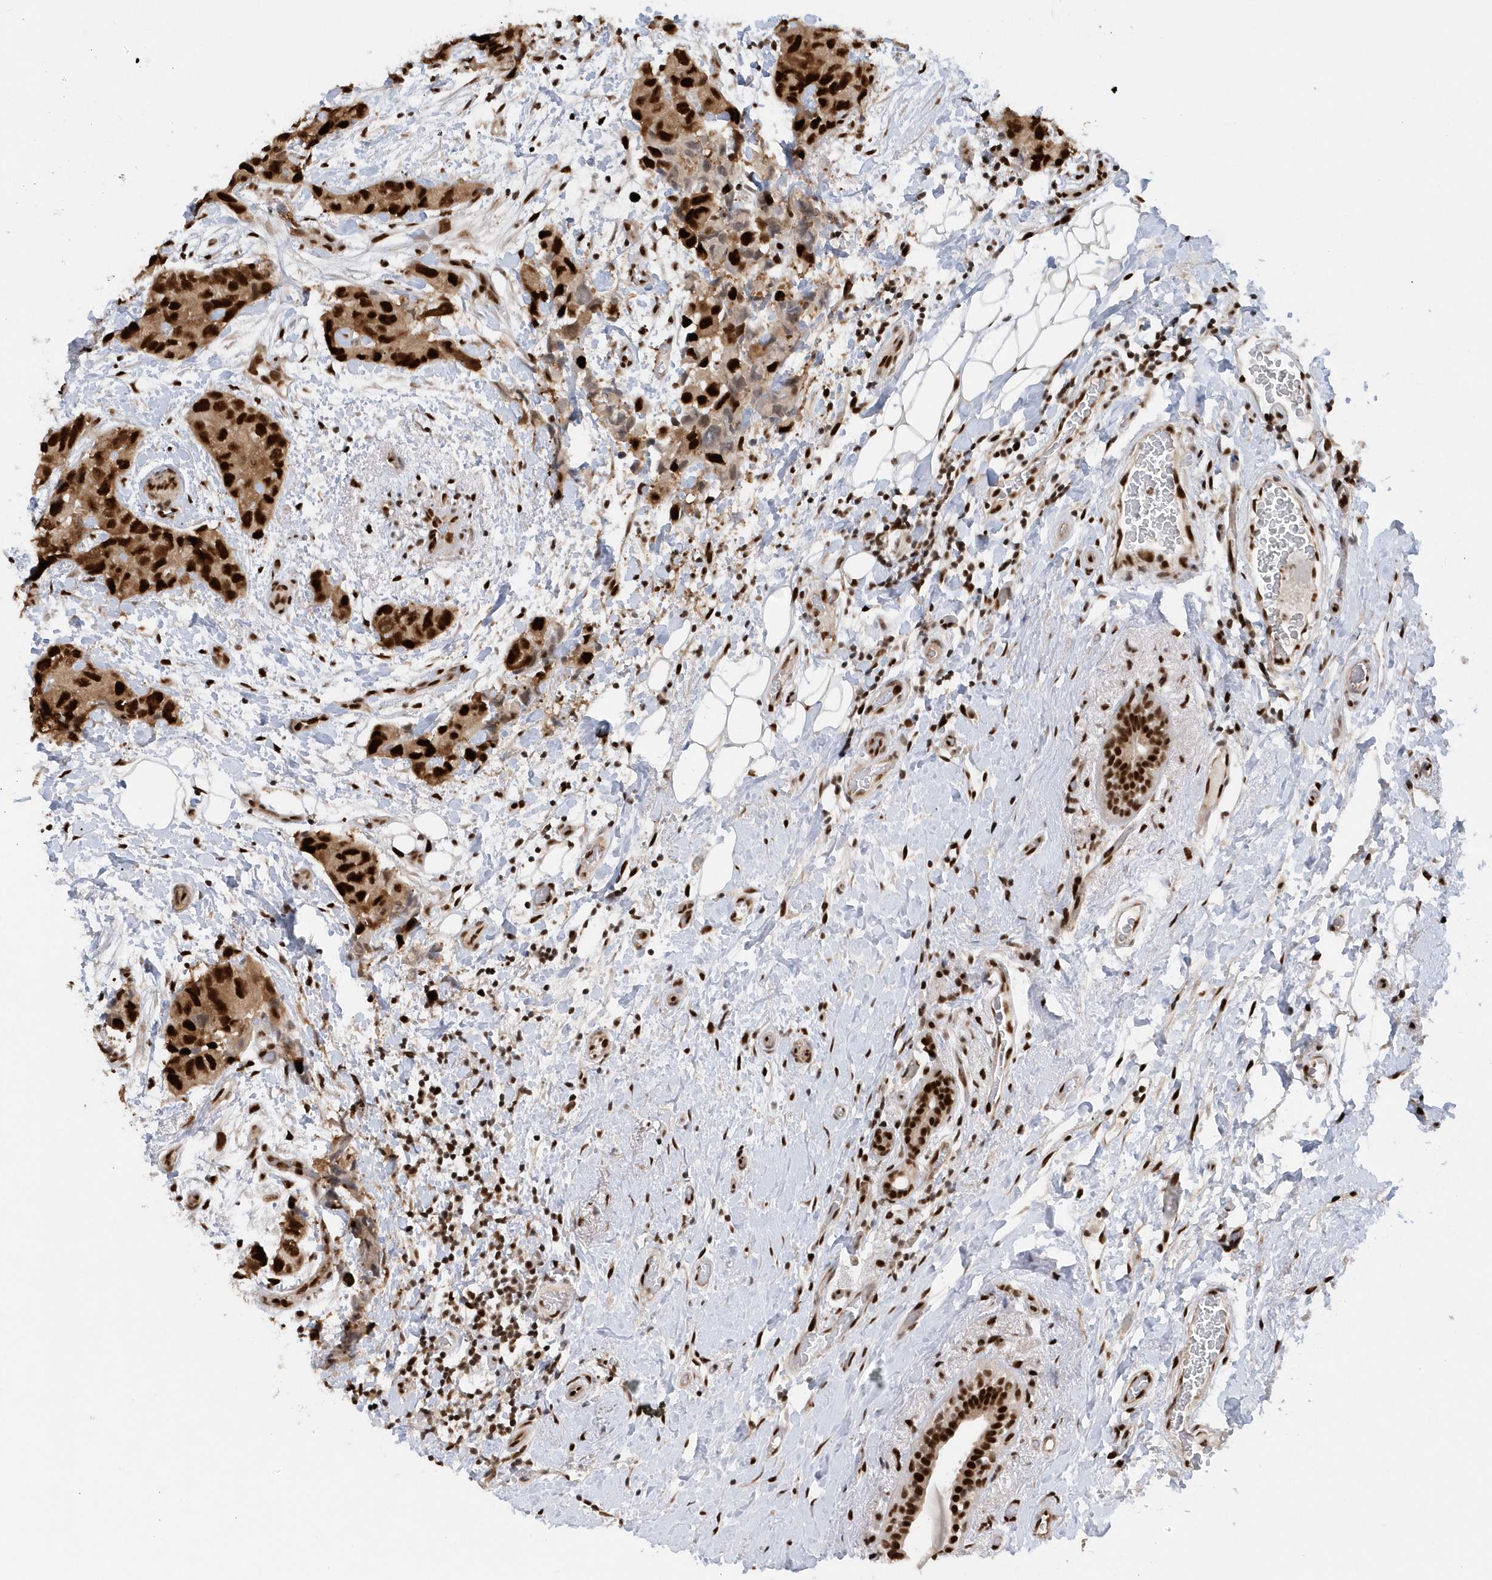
{"staining": {"intensity": "strong", "quantity": ">75%", "location": "nuclear"}, "tissue": "breast cancer", "cell_type": "Tumor cells", "image_type": "cancer", "snomed": [{"axis": "morphology", "description": "Duct carcinoma"}, {"axis": "topography", "description": "Breast"}], "caption": "This is an image of immunohistochemistry (IHC) staining of breast cancer, which shows strong staining in the nuclear of tumor cells.", "gene": "SEPHS1", "patient": {"sex": "female", "age": 62}}